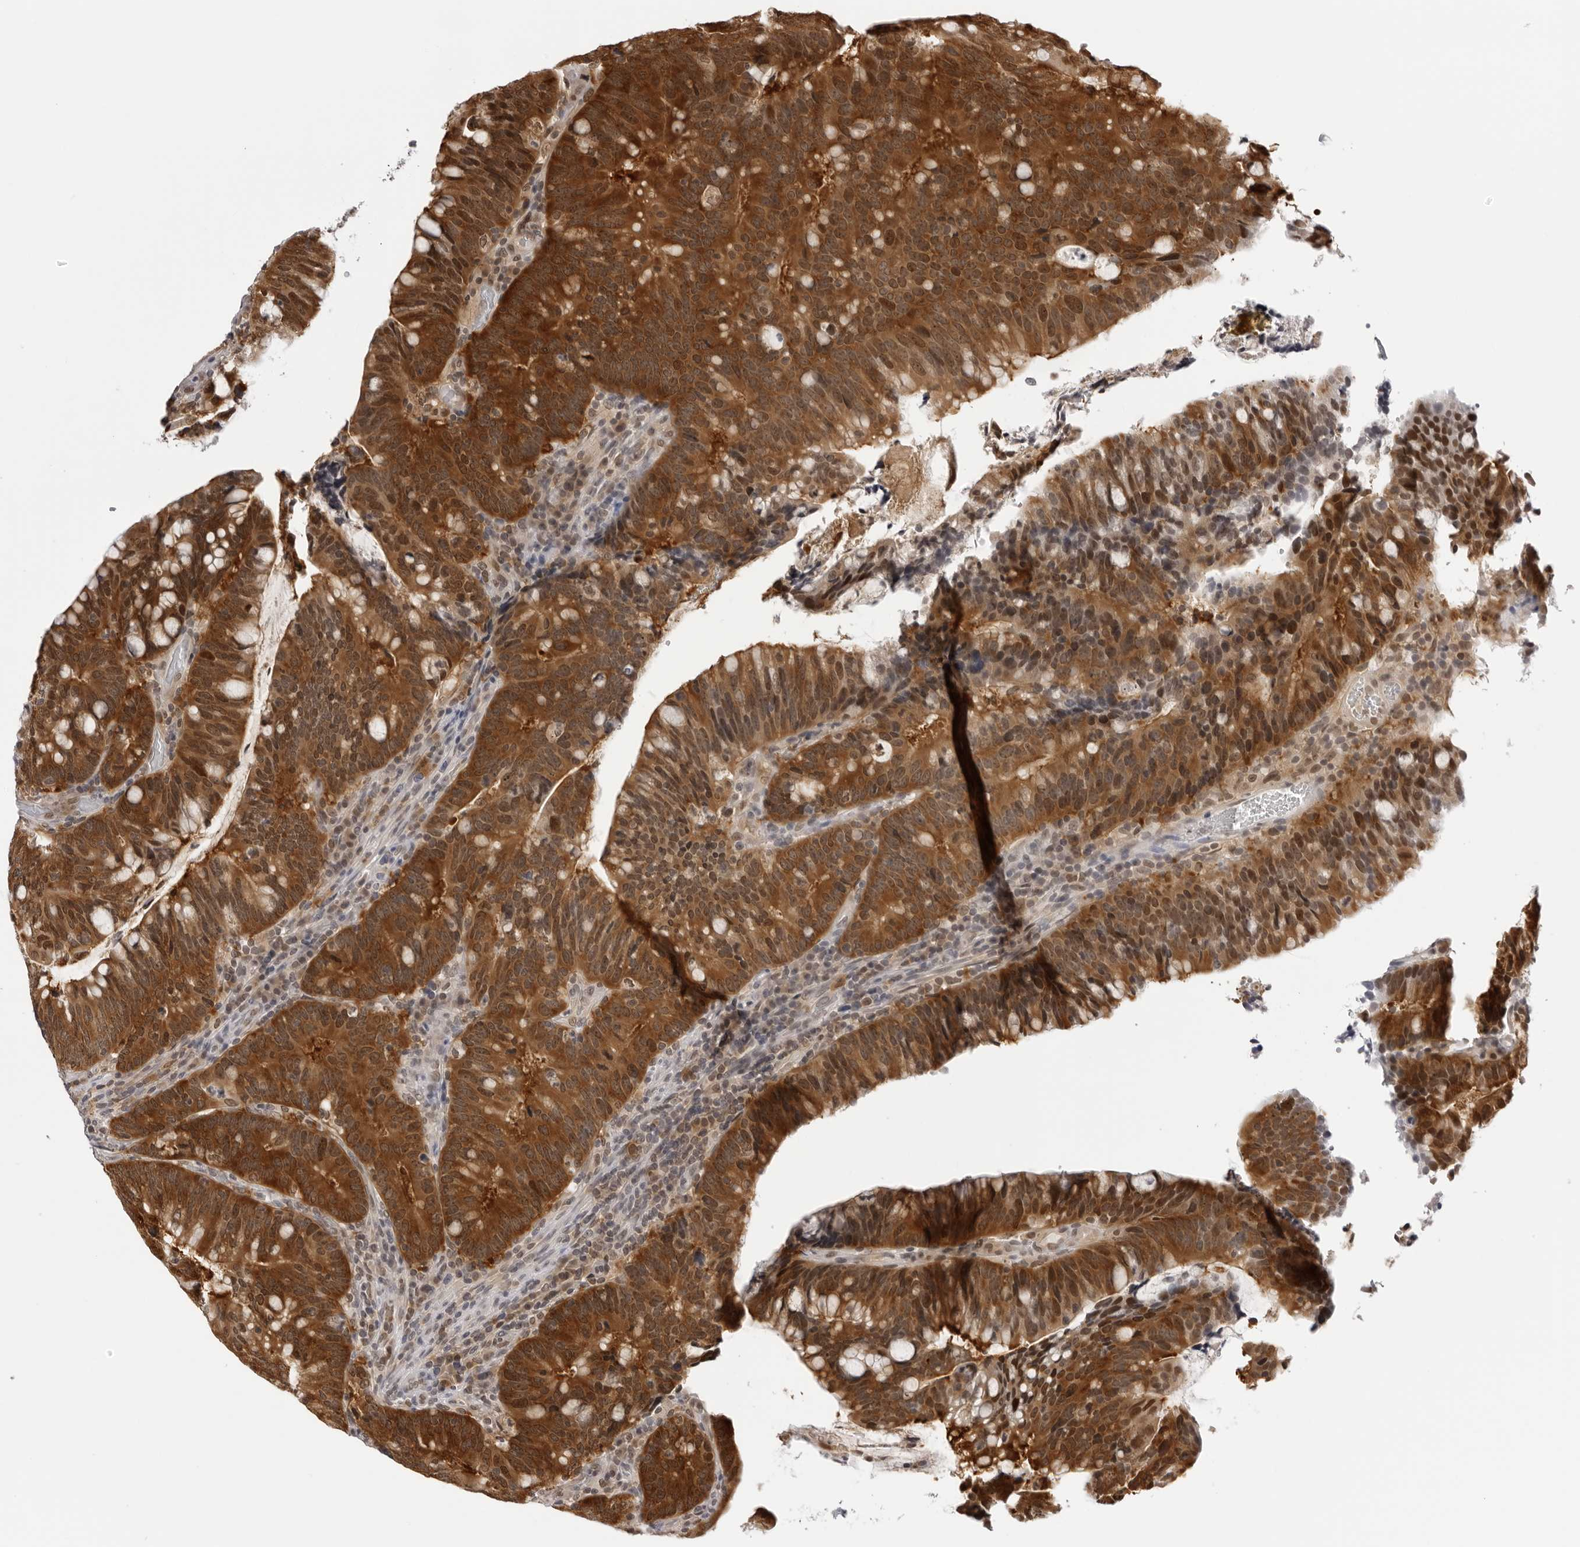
{"staining": {"intensity": "strong", "quantity": ">75%", "location": "cytoplasmic/membranous,nuclear"}, "tissue": "colorectal cancer", "cell_type": "Tumor cells", "image_type": "cancer", "snomed": [{"axis": "morphology", "description": "Adenocarcinoma, NOS"}, {"axis": "topography", "description": "Colon"}], "caption": "Protein staining by IHC demonstrates strong cytoplasmic/membranous and nuclear staining in about >75% of tumor cells in colorectal cancer (adenocarcinoma).", "gene": "WDR77", "patient": {"sex": "female", "age": 66}}